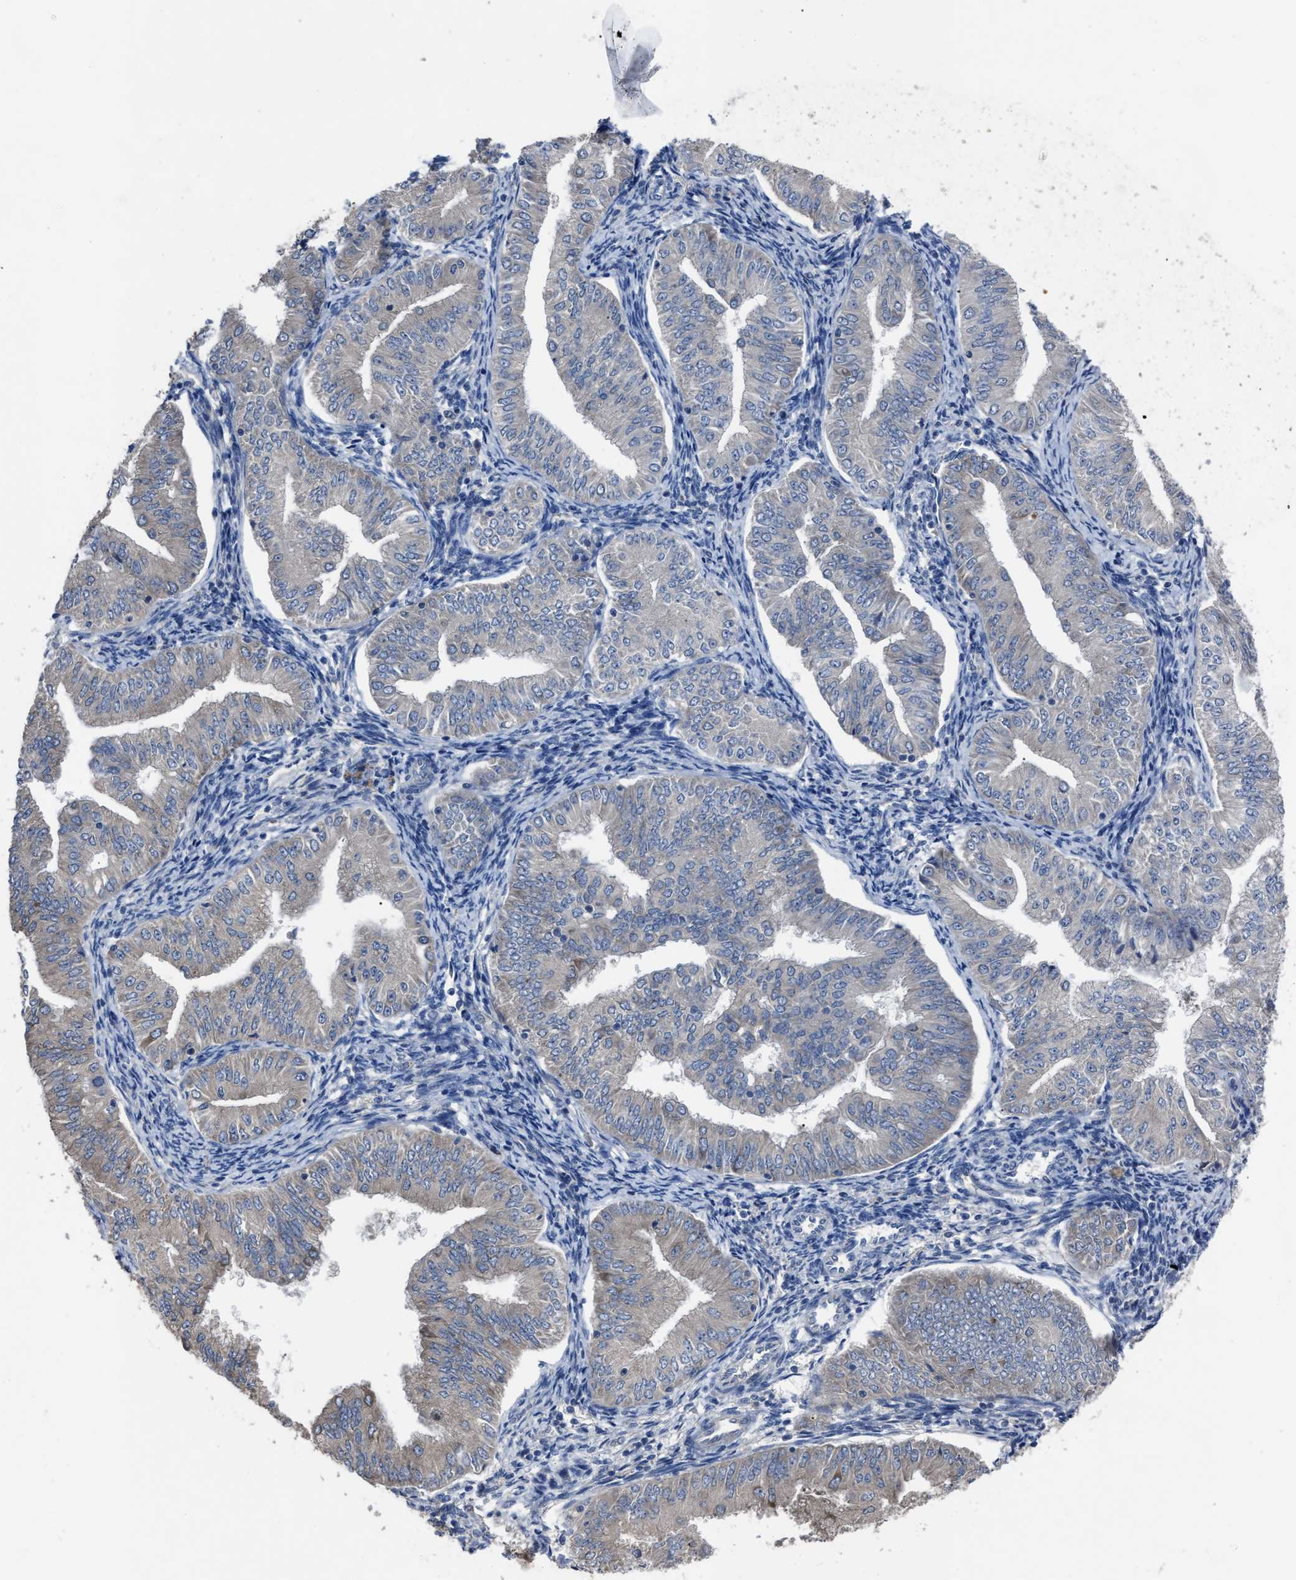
{"staining": {"intensity": "negative", "quantity": "none", "location": "none"}, "tissue": "endometrial cancer", "cell_type": "Tumor cells", "image_type": "cancer", "snomed": [{"axis": "morphology", "description": "Normal tissue, NOS"}, {"axis": "morphology", "description": "Adenocarcinoma, NOS"}, {"axis": "topography", "description": "Endometrium"}], "caption": "Immunohistochemistry (IHC) photomicrograph of endometrial cancer stained for a protein (brown), which displays no staining in tumor cells.", "gene": "UPF1", "patient": {"sex": "female", "age": 53}}